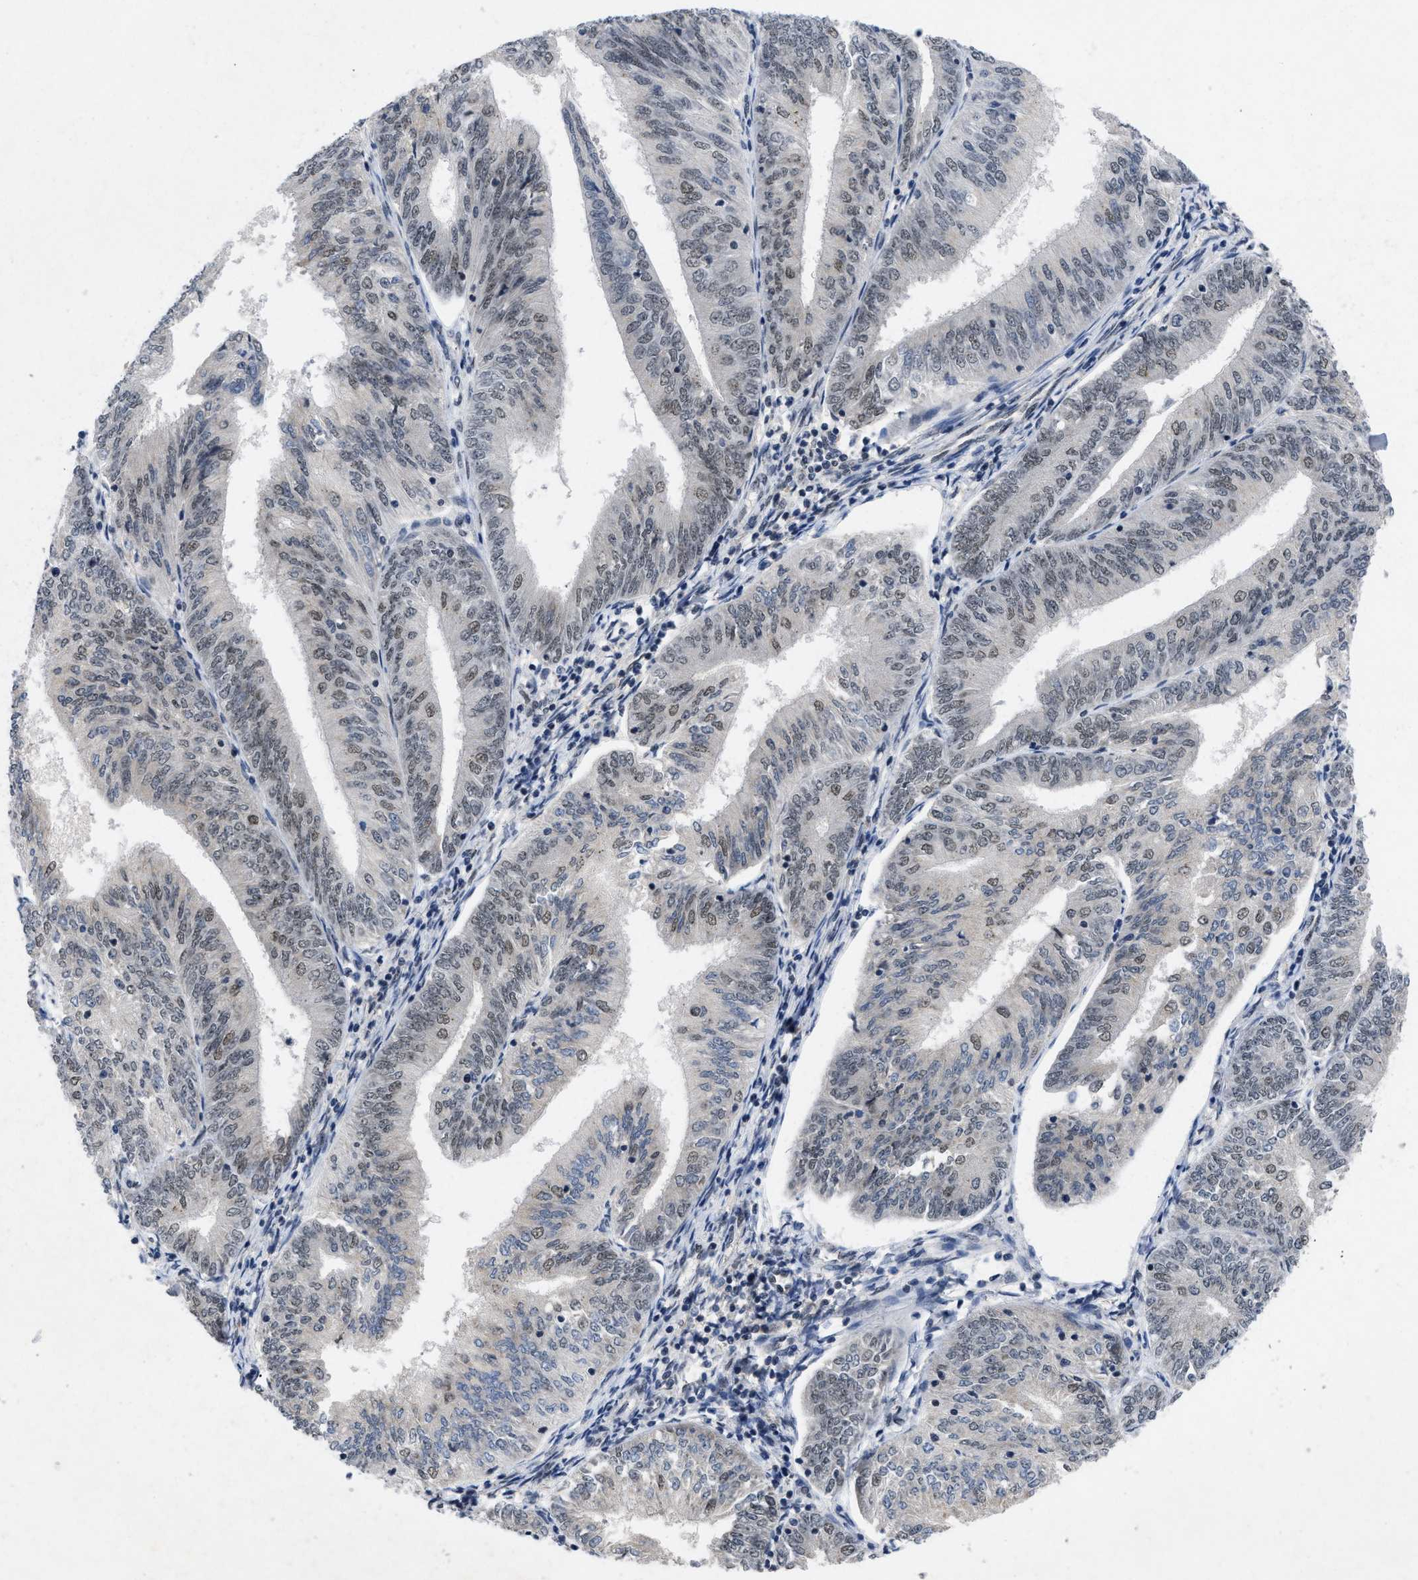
{"staining": {"intensity": "weak", "quantity": "25%-75%", "location": "nuclear"}, "tissue": "endometrial cancer", "cell_type": "Tumor cells", "image_type": "cancer", "snomed": [{"axis": "morphology", "description": "Adenocarcinoma, NOS"}, {"axis": "topography", "description": "Endometrium"}], "caption": "The histopathology image demonstrates staining of endometrial cancer (adenocarcinoma), revealing weak nuclear protein expression (brown color) within tumor cells. The staining was performed using DAB (3,3'-diaminobenzidine) to visualize the protein expression in brown, while the nuclei were stained in blue with hematoxylin (Magnification: 20x).", "gene": "ZNF346", "patient": {"sex": "female", "age": 58}}